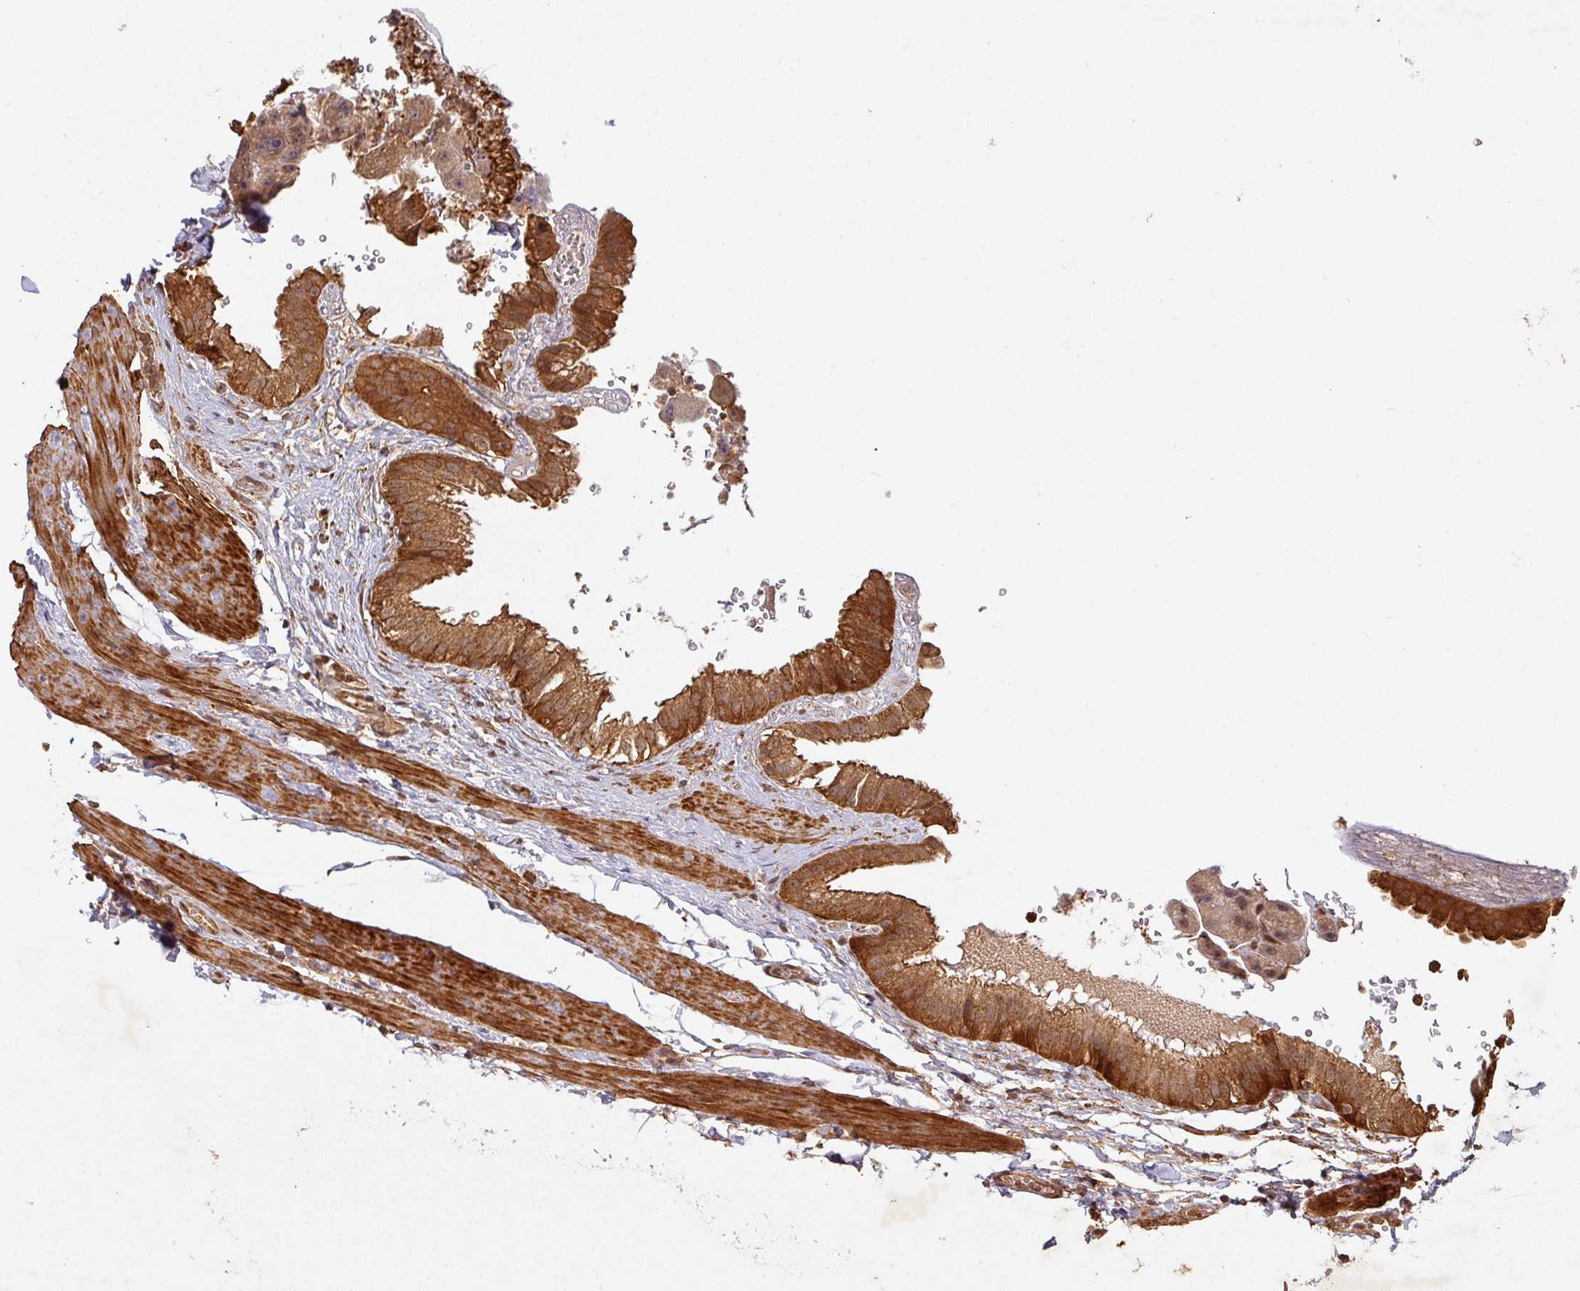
{"staining": {"intensity": "strong", "quantity": ">75%", "location": "cytoplasmic/membranous"}, "tissue": "gallbladder", "cell_type": "Glandular cells", "image_type": "normal", "snomed": [{"axis": "morphology", "description": "Normal tissue, NOS"}, {"axis": "topography", "description": "Gallbladder"}], "caption": "Immunohistochemical staining of normal human gallbladder displays >75% levels of strong cytoplasmic/membranous protein expression in approximately >75% of glandular cells. Ihc stains the protein in brown and the nuclei are stained blue.", "gene": "ZNF322", "patient": {"sex": "female", "age": 61}}